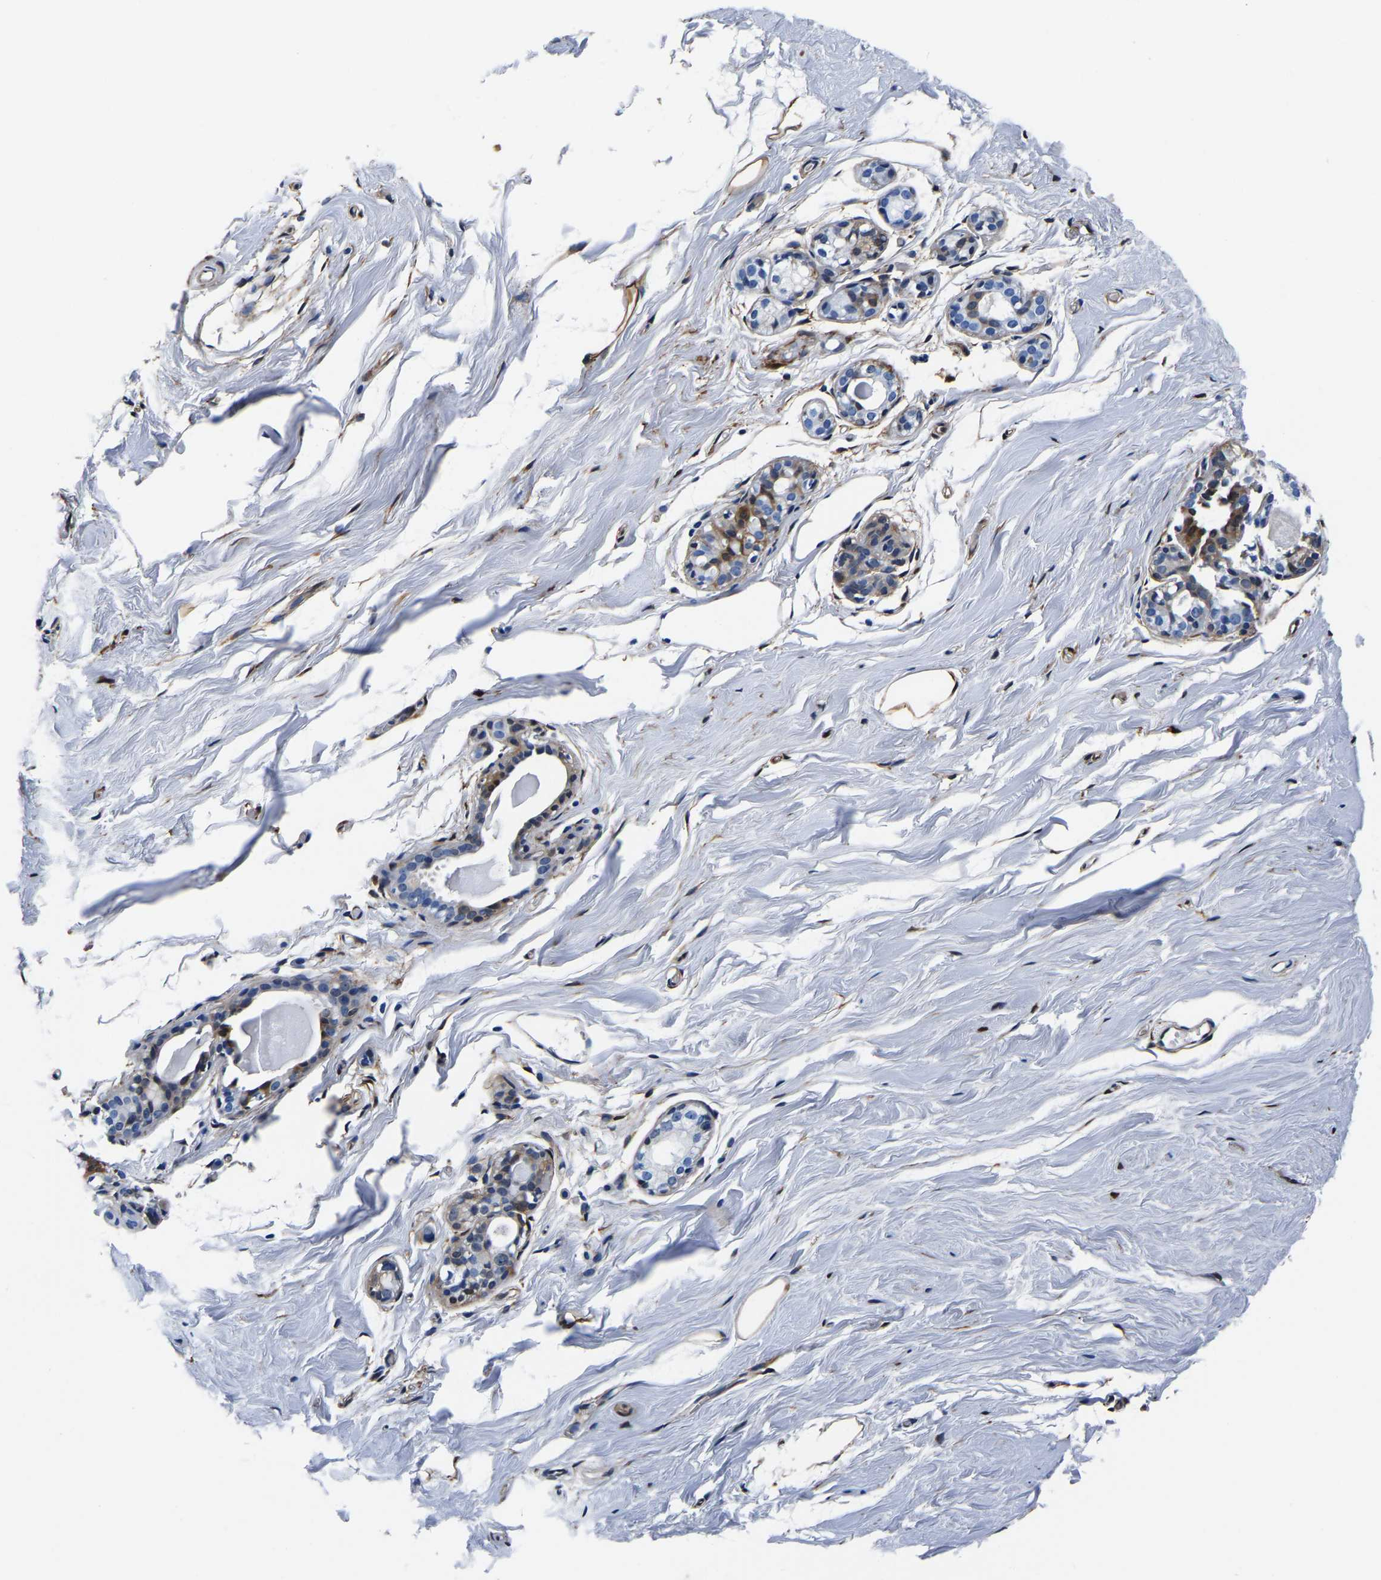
{"staining": {"intensity": "moderate", "quantity": "<25%", "location": "cytoplasmic/membranous"}, "tissue": "breast", "cell_type": "Adipocytes", "image_type": "normal", "snomed": [{"axis": "morphology", "description": "Normal tissue, NOS"}, {"axis": "topography", "description": "Breast"}], "caption": "Breast stained with DAB immunohistochemistry displays low levels of moderate cytoplasmic/membranous expression in about <25% of adipocytes.", "gene": "S100A13", "patient": {"sex": "female", "age": 62}}